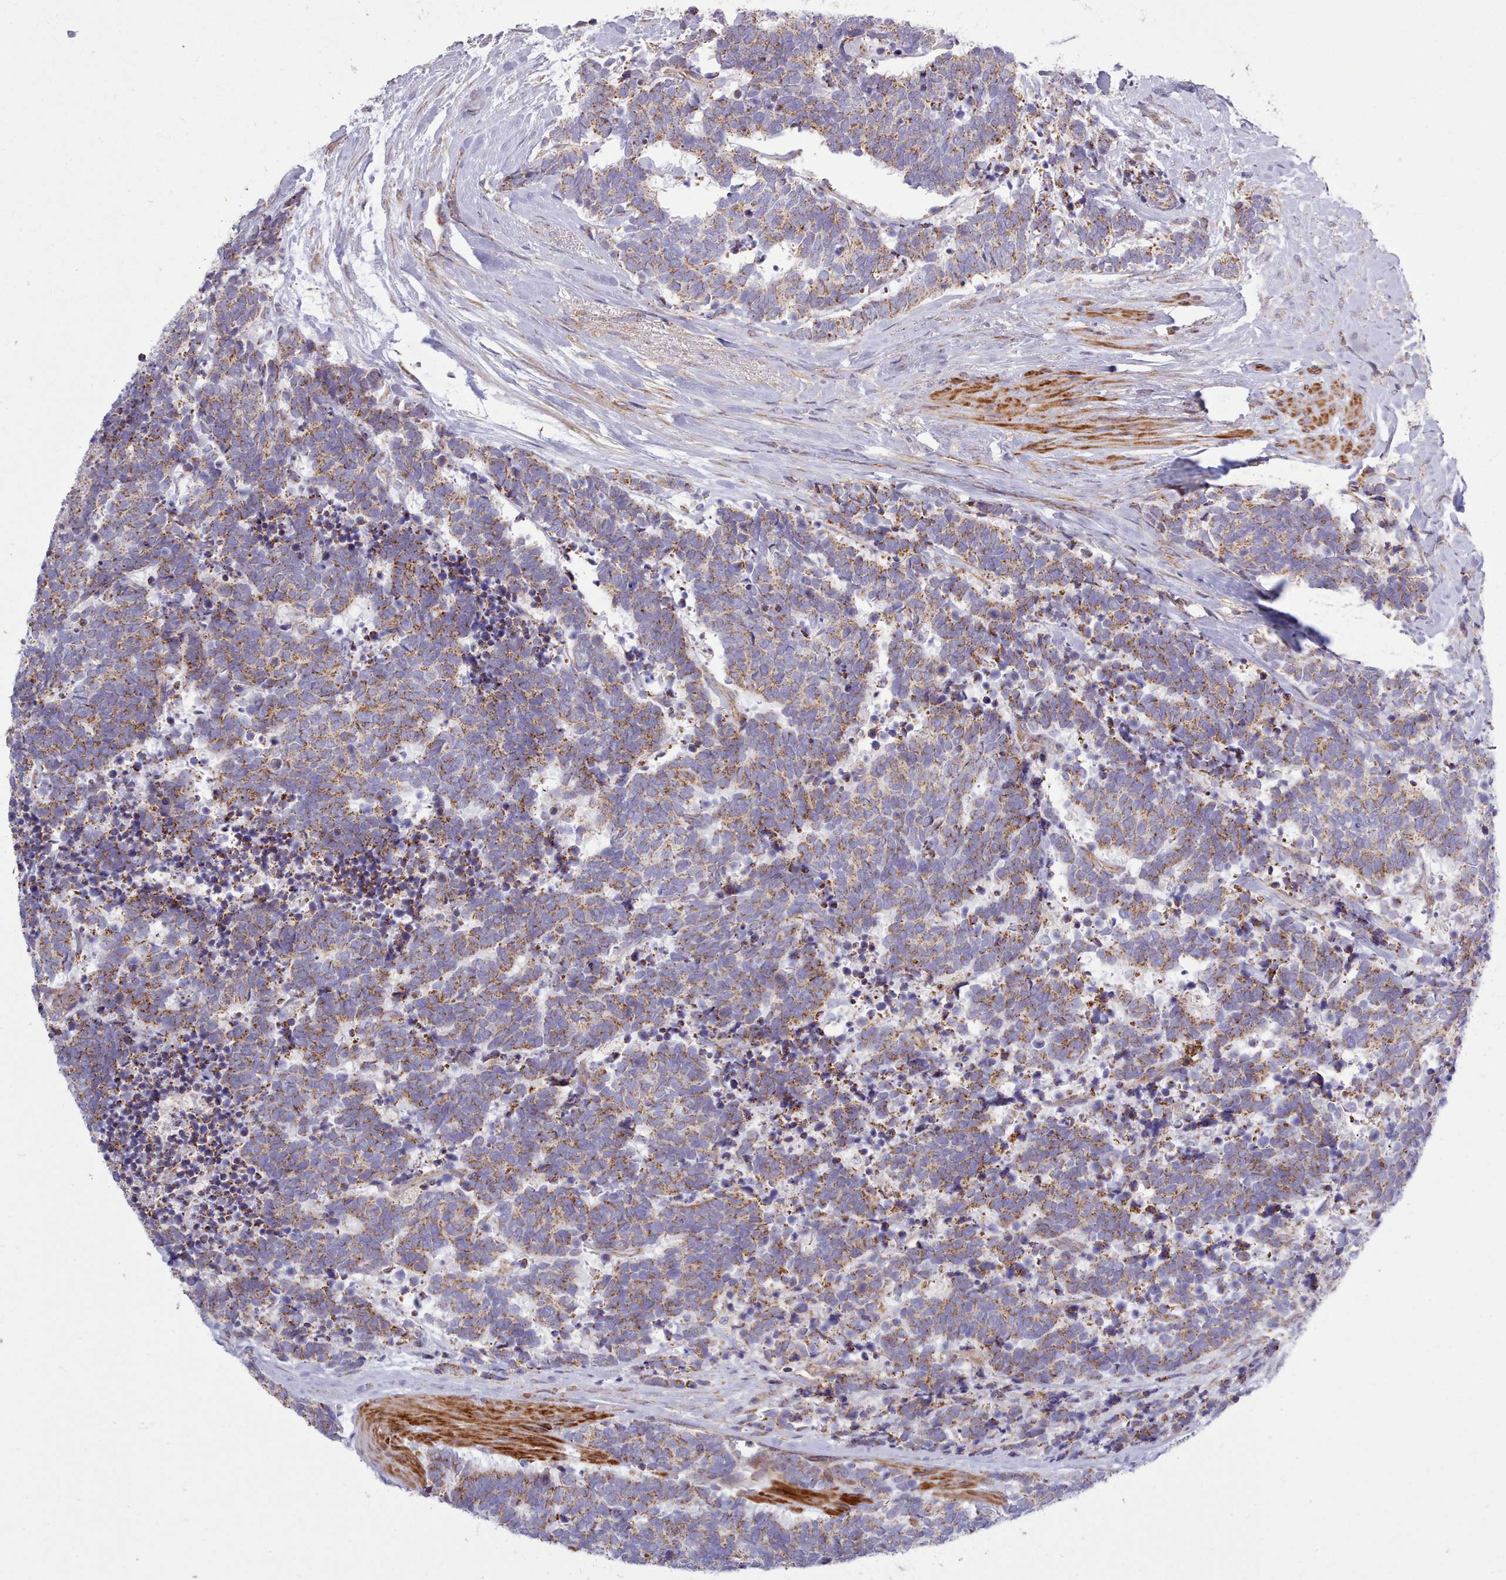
{"staining": {"intensity": "moderate", "quantity": ">75%", "location": "cytoplasmic/membranous"}, "tissue": "carcinoid", "cell_type": "Tumor cells", "image_type": "cancer", "snomed": [{"axis": "morphology", "description": "Carcinoma, NOS"}, {"axis": "morphology", "description": "Carcinoid, malignant, NOS"}, {"axis": "topography", "description": "Prostate"}], "caption": "Immunohistochemical staining of carcinoid reveals medium levels of moderate cytoplasmic/membranous positivity in approximately >75% of tumor cells.", "gene": "MRPL21", "patient": {"sex": "male", "age": 57}}